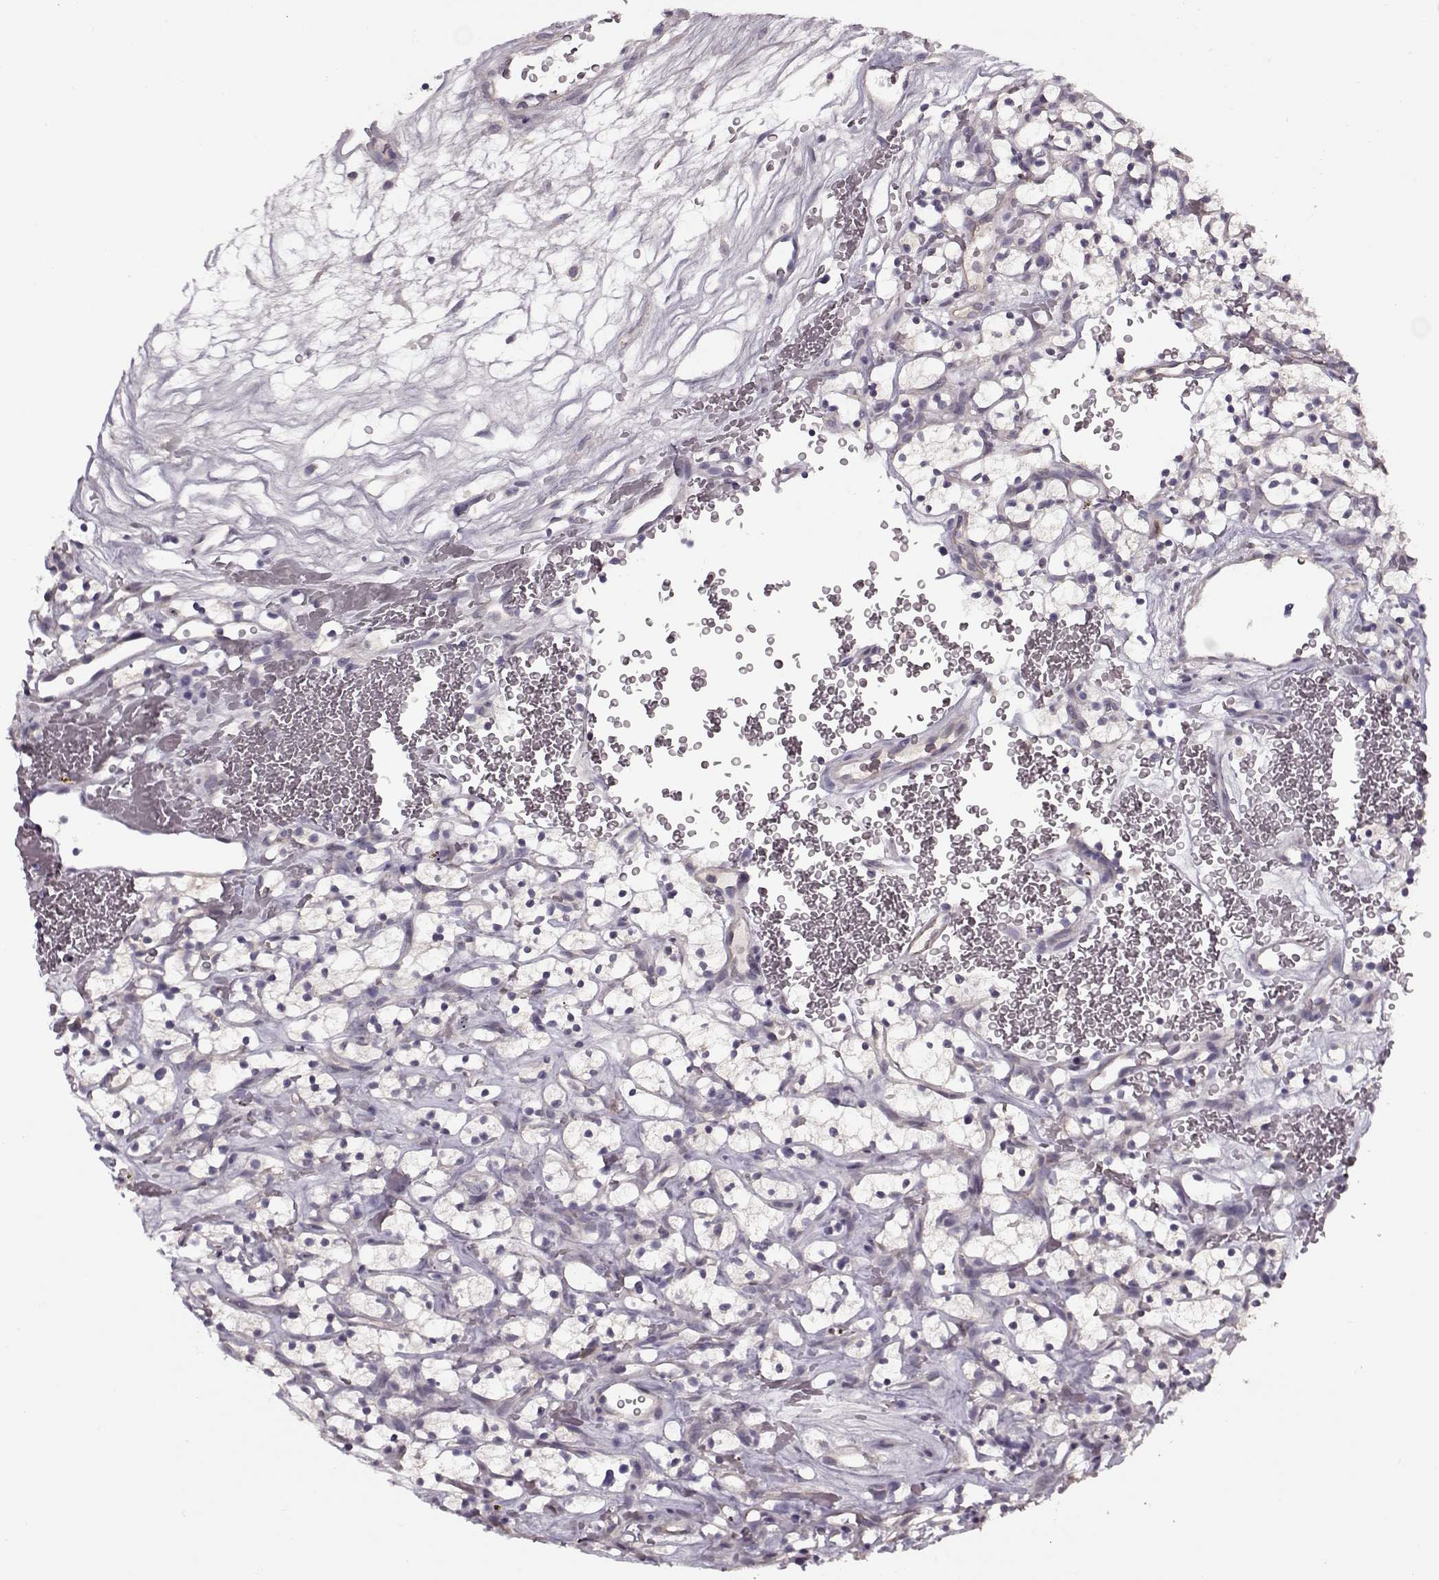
{"staining": {"intensity": "negative", "quantity": "none", "location": "none"}, "tissue": "renal cancer", "cell_type": "Tumor cells", "image_type": "cancer", "snomed": [{"axis": "morphology", "description": "Adenocarcinoma, NOS"}, {"axis": "topography", "description": "Kidney"}], "caption": "An IHC histopathology image of adenocarcinoma (renal) is shown. There is no staining in tumor cells of adenocarcinoma (renal). (IHC, brightfield microscopy, high magnification).", "gene": "ACOT11", "patient": {"sex": "female", "age": 64}}